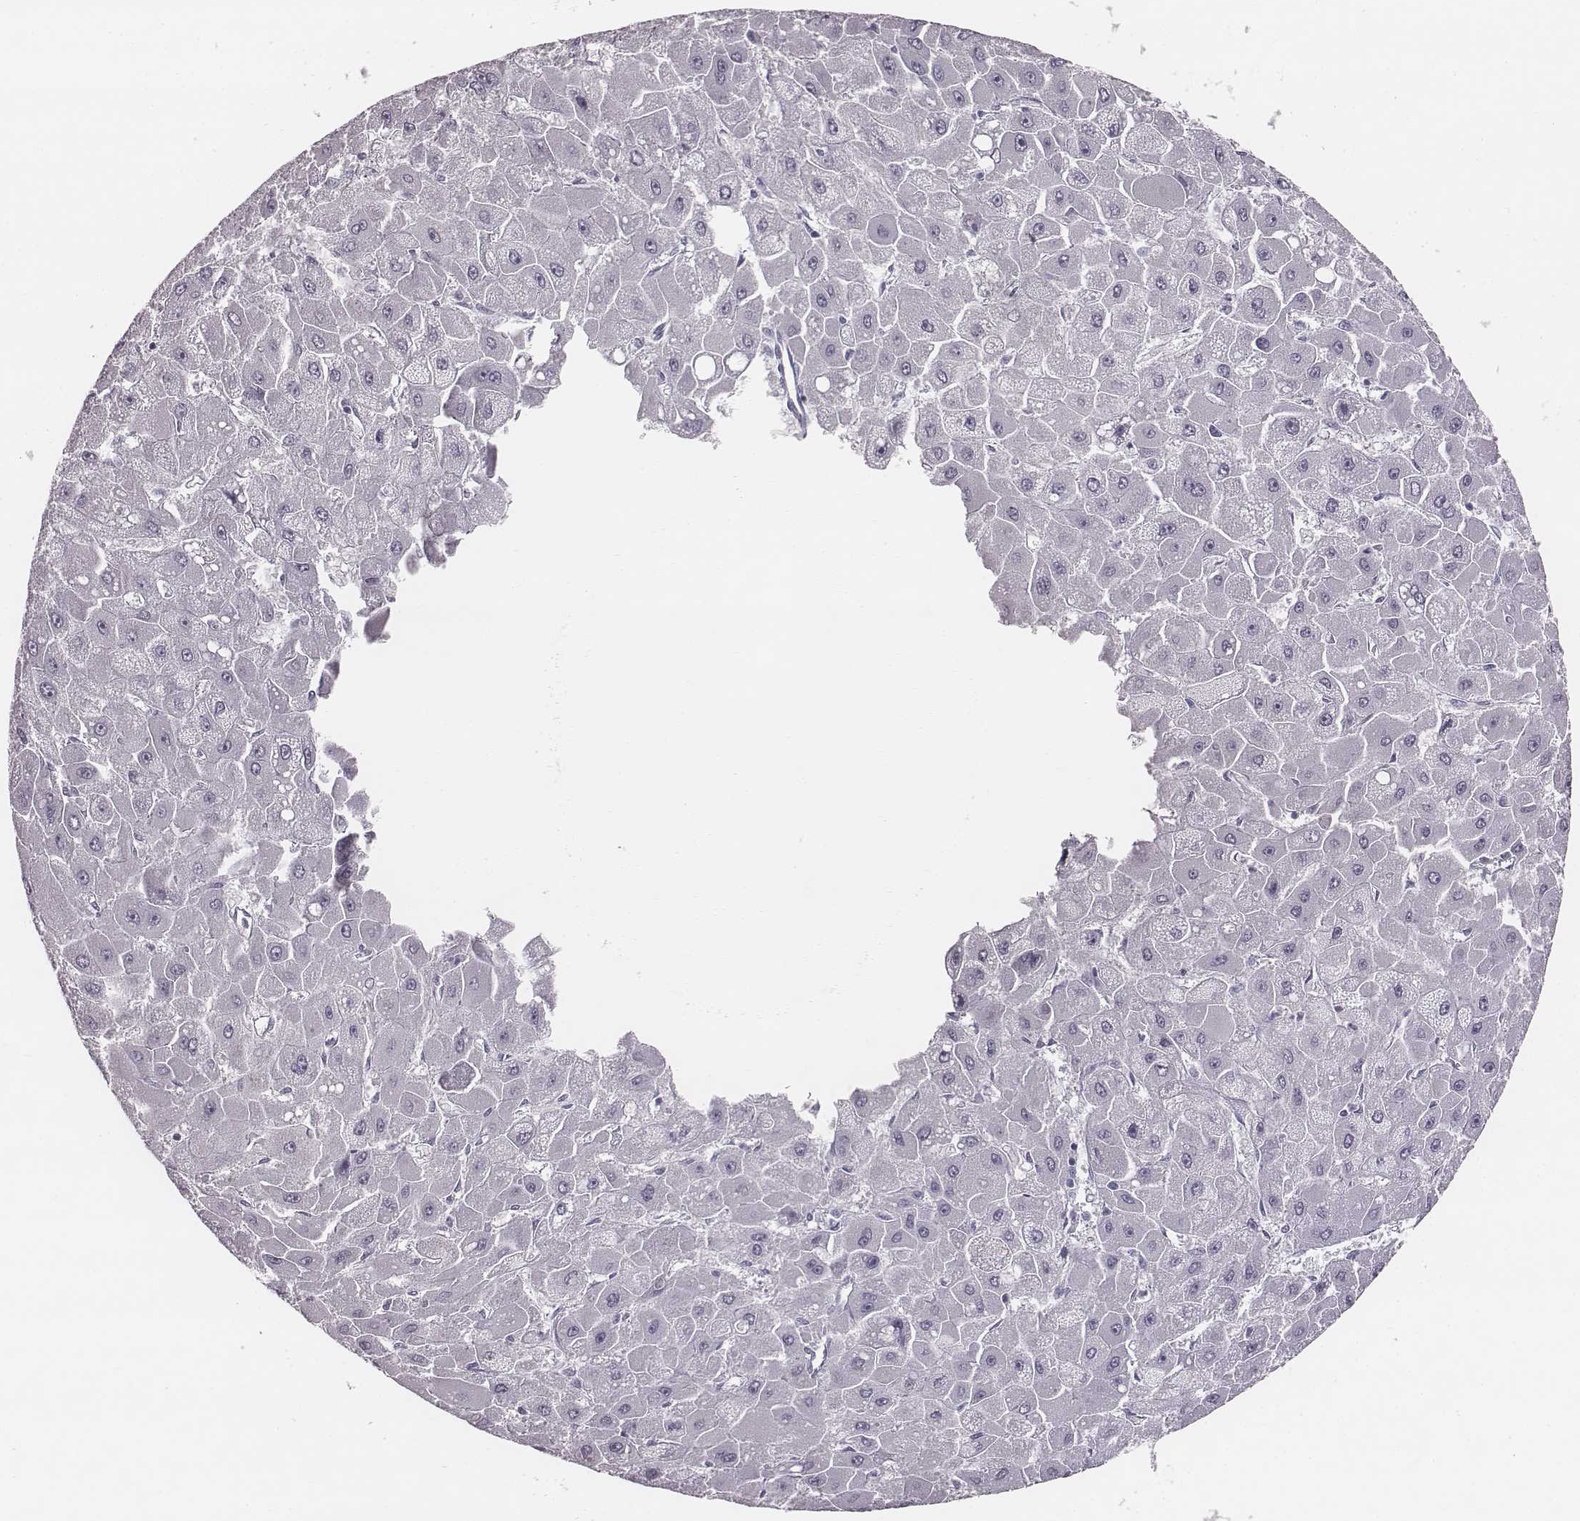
{"staining": {"intensity": "negative", "quantity": "none", "location": "none"}, "tissue": "liver cancer", "cell_type": "Tumor cells", "image_type": "cancer", "snomed": [{"axis": "morphology", "description": "Carcinoma, Hepatocellular, NOS"}, {"axis": "topography", "description": "Liver"}], "caption": "IHC micrograph of human liver hepatocellular carcinoma stained for a protein (brown), which demonstrates no staining in tumor cells.", "gene": "PDE8B", "patient": {"sex": "female", "age": 25}}